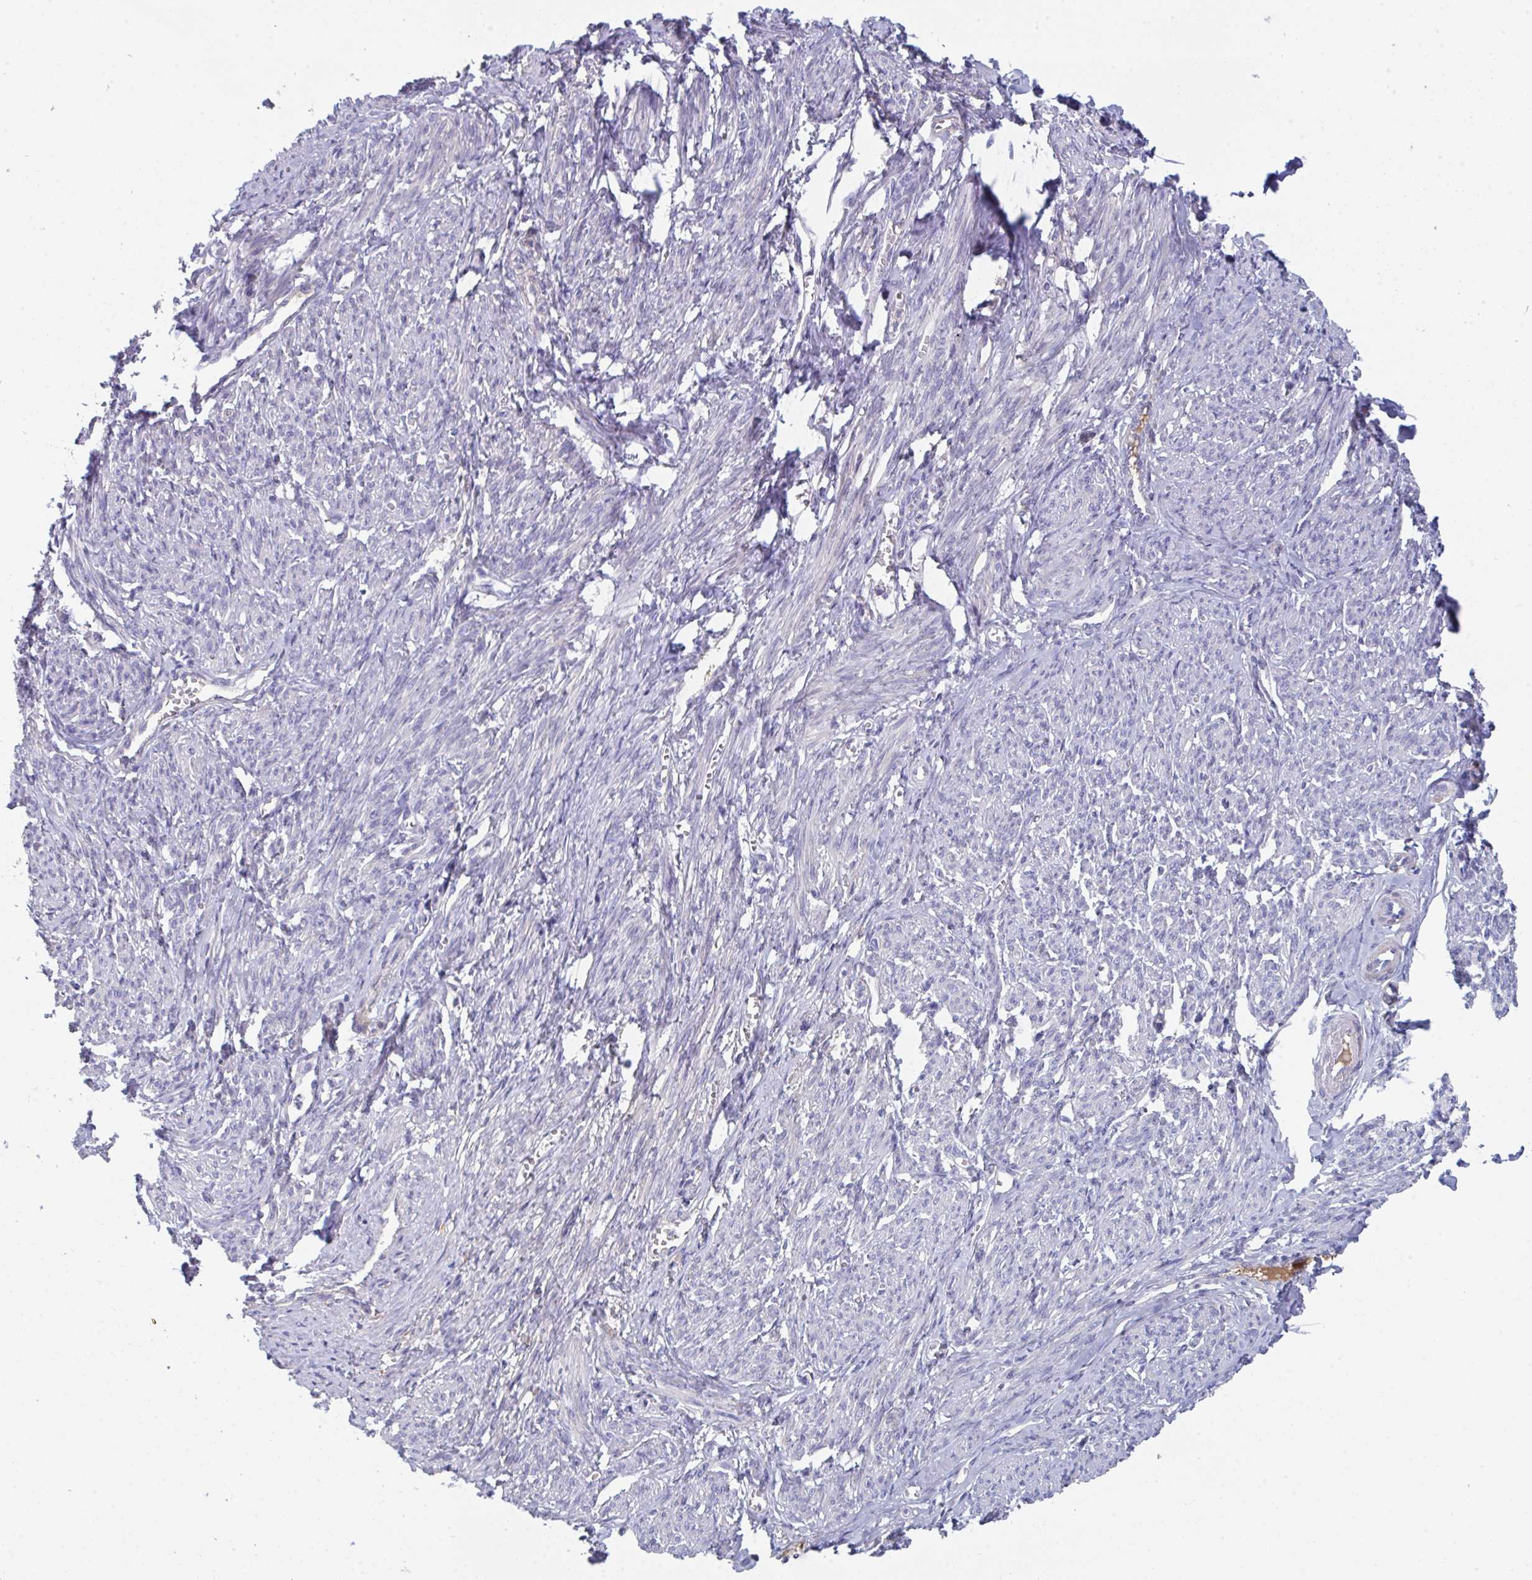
{"staining": {"intensity": "negative", "quantity": "none", "location": "none"}, "tissue": "smooth muscle", "cell_type": "Smooth muscle cells", "image_type": "normal", "snomed": [{"axis": "morphology", "description": "Normal tissue, NOS"}, {"axis": "topography", "description": "Smooth muscle"}], "caption": "A photomicrograph of human smooth muscle is negative for staining in smooth muscle cells.", "gene": "HGFAC", "patient": {"sex": "female", "age": 65}}